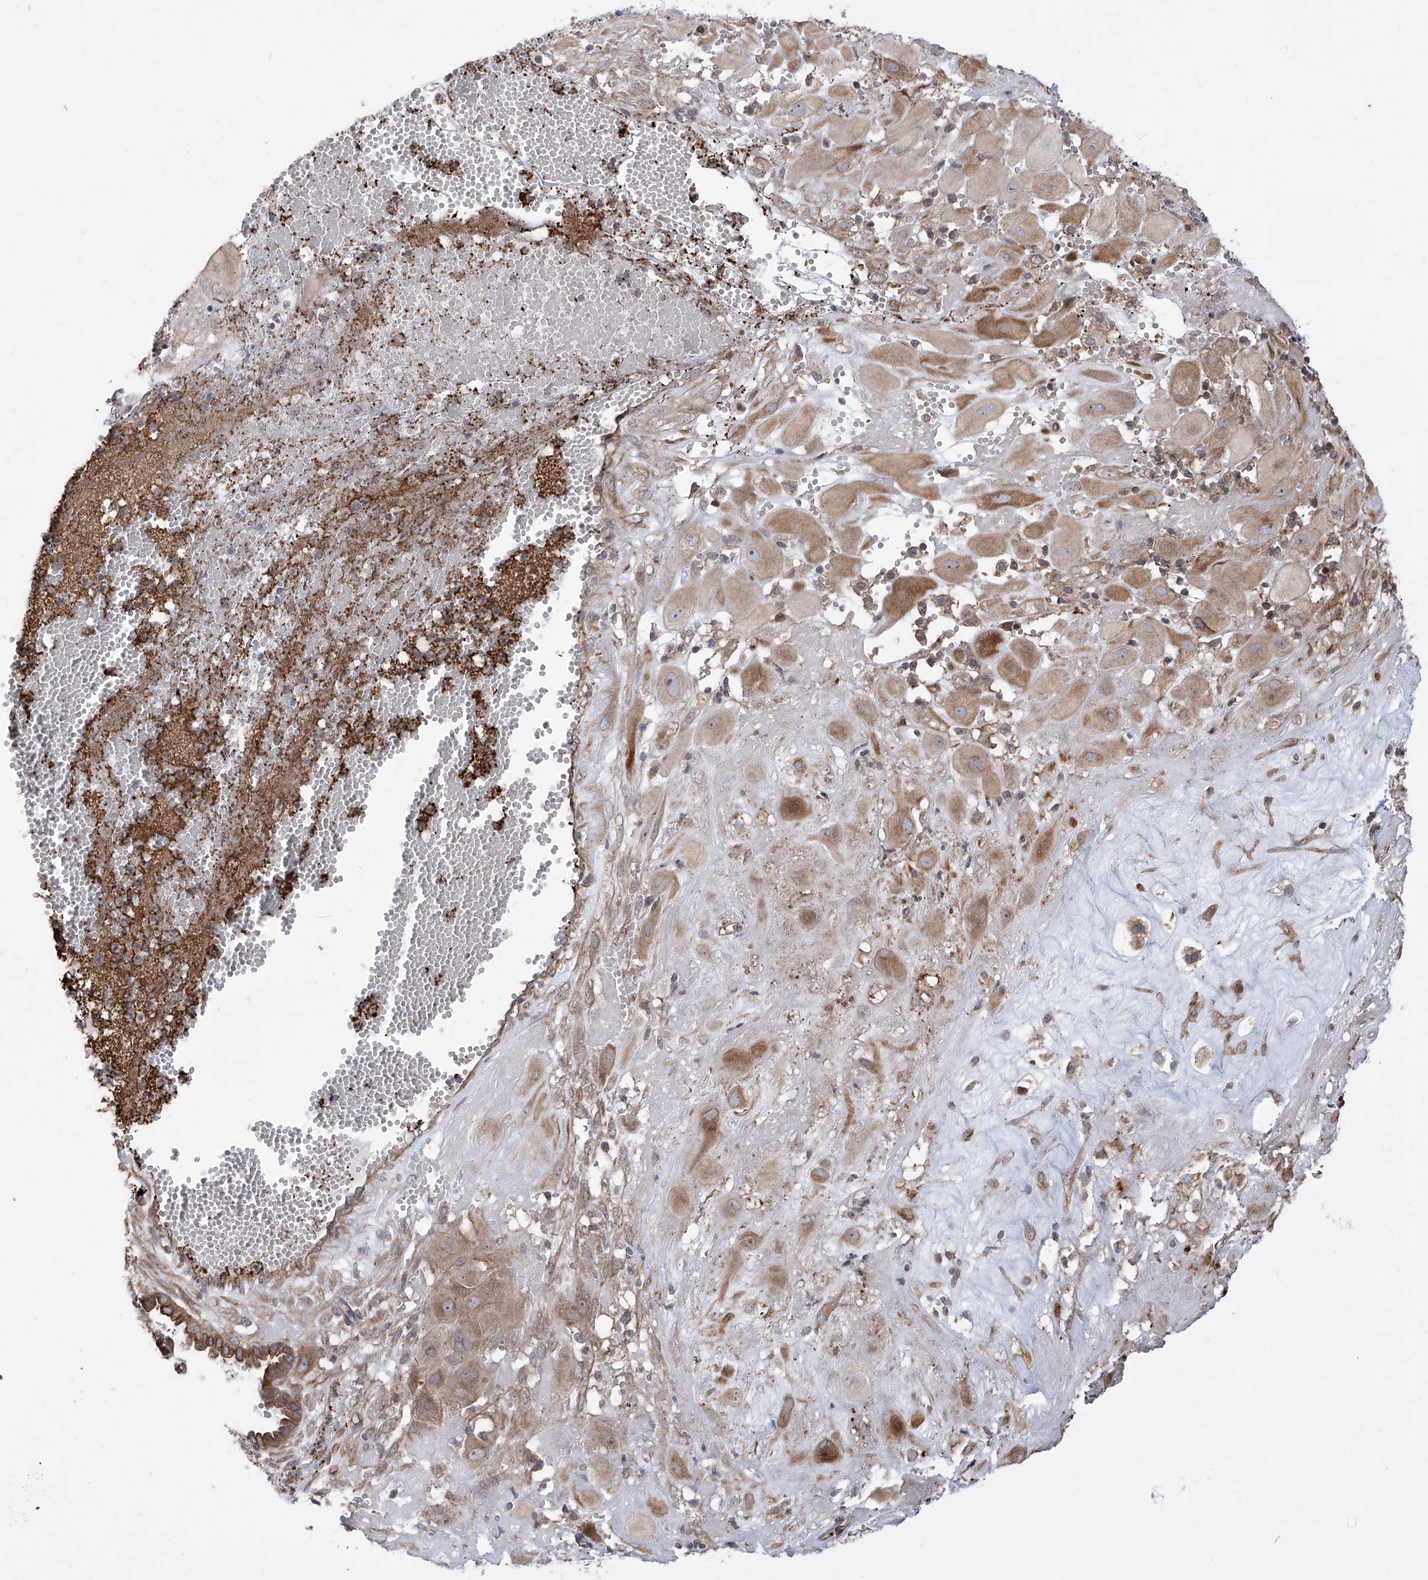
{"staining": {"intensity": "moderate", "quantity": ">75%", "location": "cytoplasmic/membranous"}, "tissue": "cervical cancer", "cell_type": "Tumor cells", "image_type": "cancer", "snomed": [{"axis": "morphology", "description": "Squamous cell carcinoma, NOS"}, {"axis": "topography", "description": "Cervix"}], "caption": "Human cervical cancer (squamous cell carcinoma) stained with a protein marker displays moderate staining in tumor cells.", "gene": "APAF1", "patient": {"sex": "female", "age": 34}}